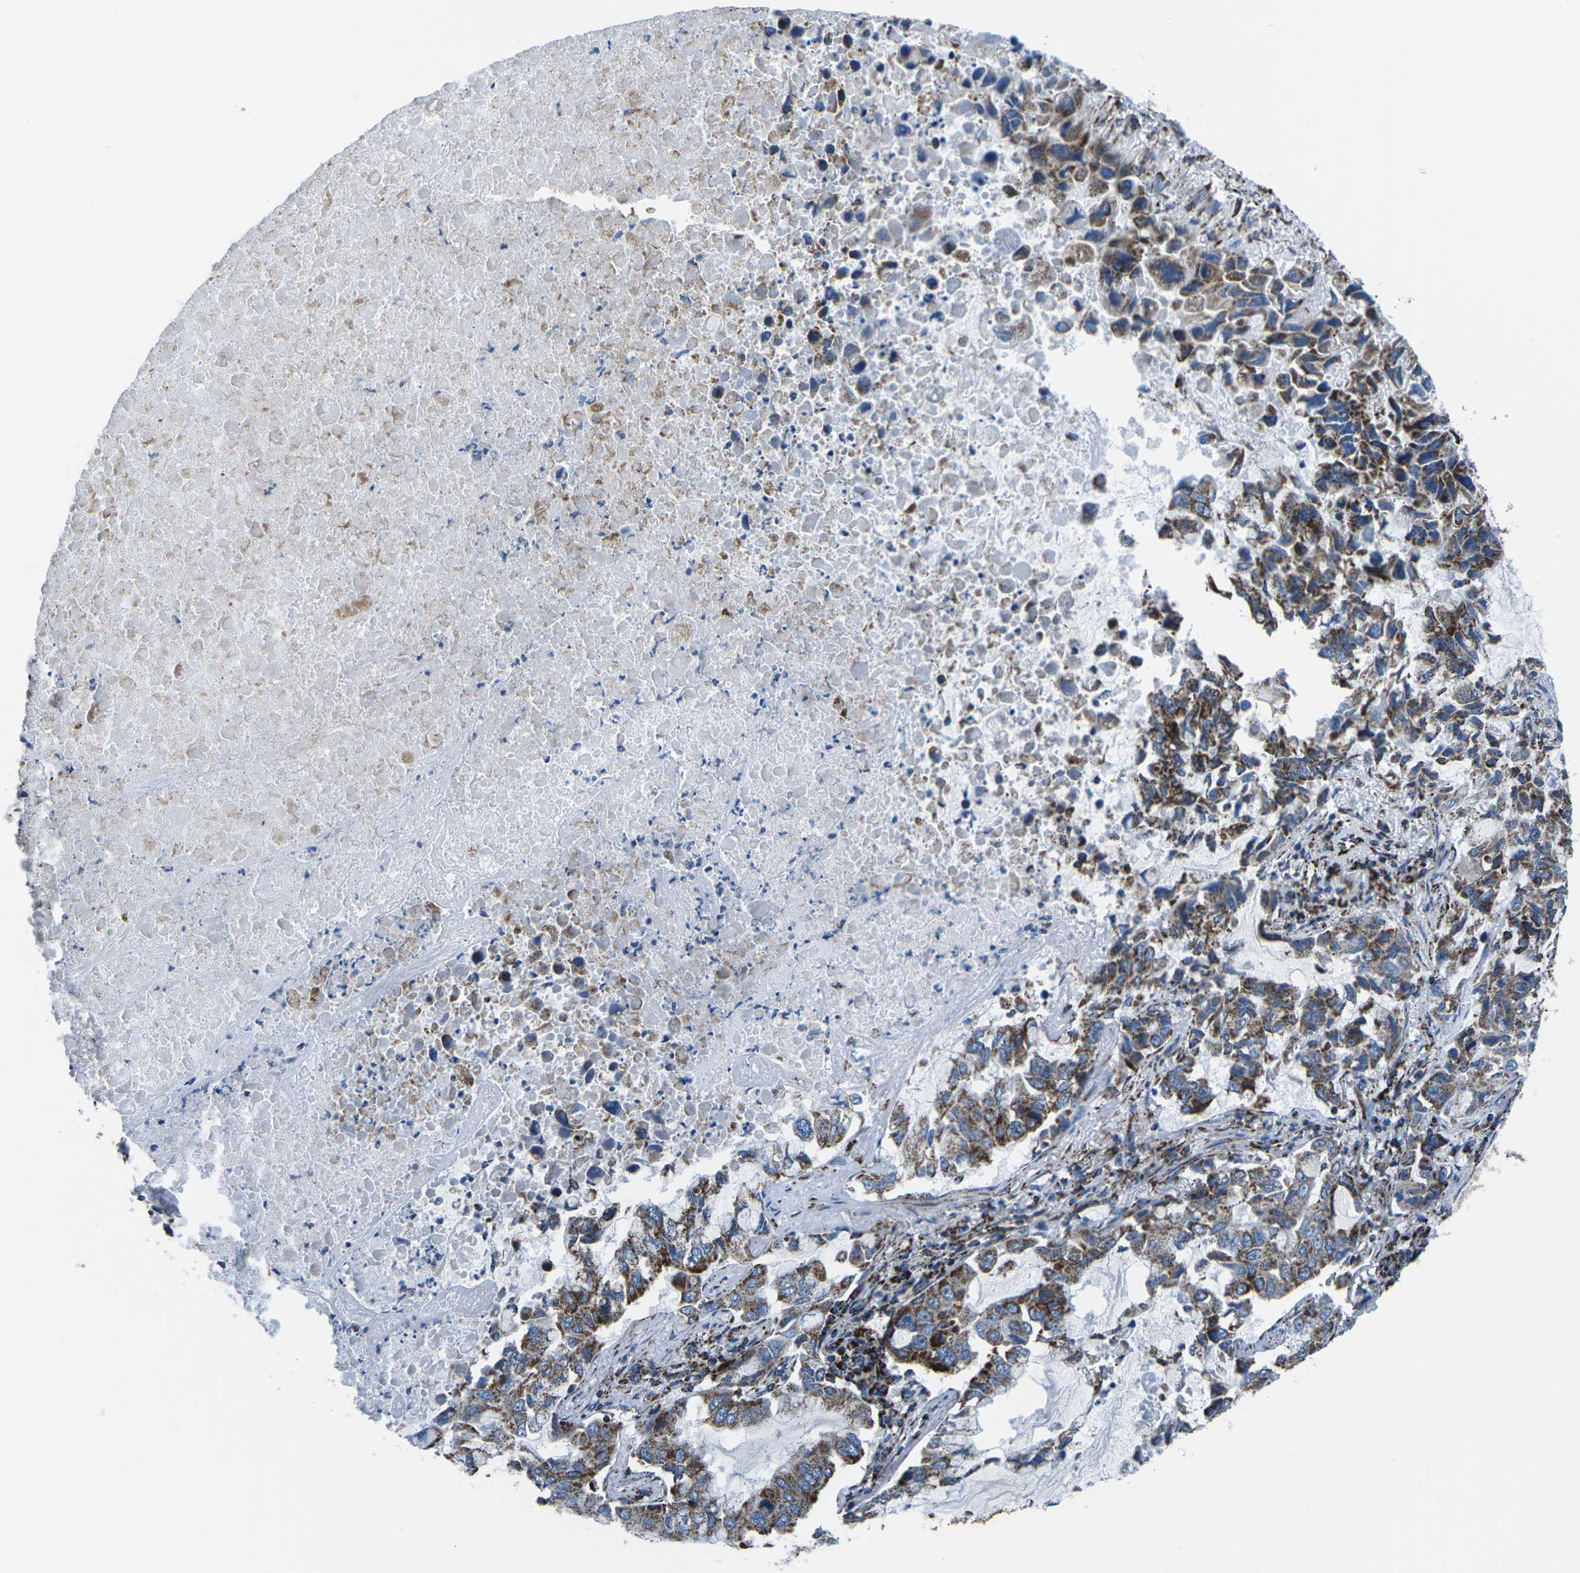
{"staining": {"intensity": "strong", "quantity": ">75%", "location": "cytoplasmic/membranous"}, "tissue": "lung cancer", "cell_type": "Tumor cells", "image_type": "cancer", "snomed": [{"axis": "morphology", "description": "Adenocarcinoma, NOS"}, {"axis": "topography", "description": "Lung"}], "caption": "Immunohistochemistry (IHC) staining of lung cancer (adenocarcinoma), which exhibits high levels of strong cytoplasmic/membranous expression in approximately >75% of tumor cells indicating strong cytoplasmic/membranous protein staining. The staining was performed using DAB (brown) for protein detection and nuclei were counterstained in hematoxylin (blue).", "gene": "MT-CO2", "patient": {"sex": "male", "age": 64}}